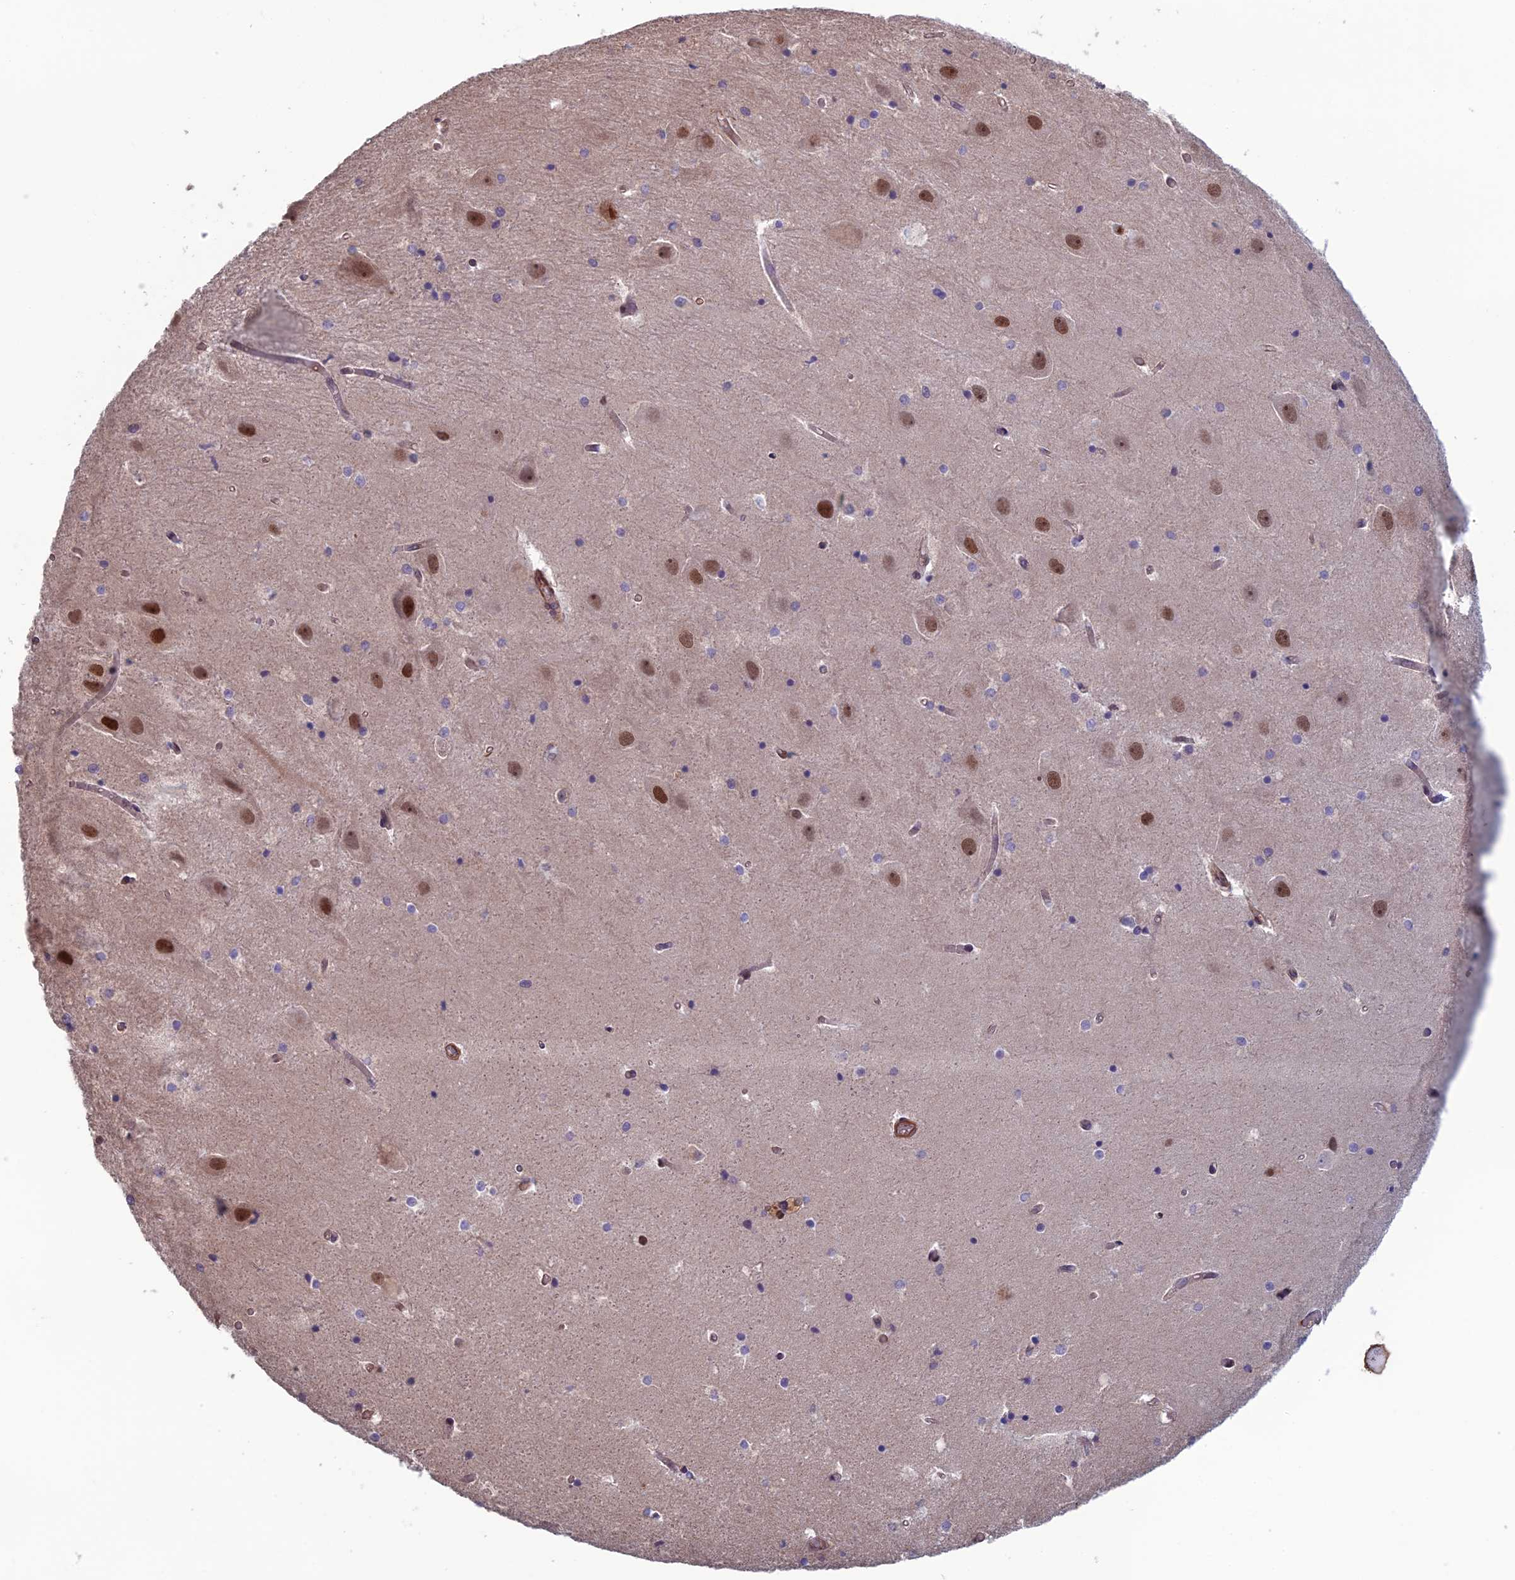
{"staining": {"intensity": "moderate", "quantity": "<25%", "location": "nuclear"}, "tissue": "hippocampus", "cell_type": "Glial cells", "image_type": "normal", "snomed": [{"axis": "morphology", "description": "Normal tissue, NOS"}, {"axis": "topography", "description": "Hippocampus"}], "caption": "Brown immunohistochemical staining in normal hippocampus shows moderate nuclear expression in approximately <25% of glial cells.", "gene": "CCDC183", "patient": {"sex": "female", "age": 52}}